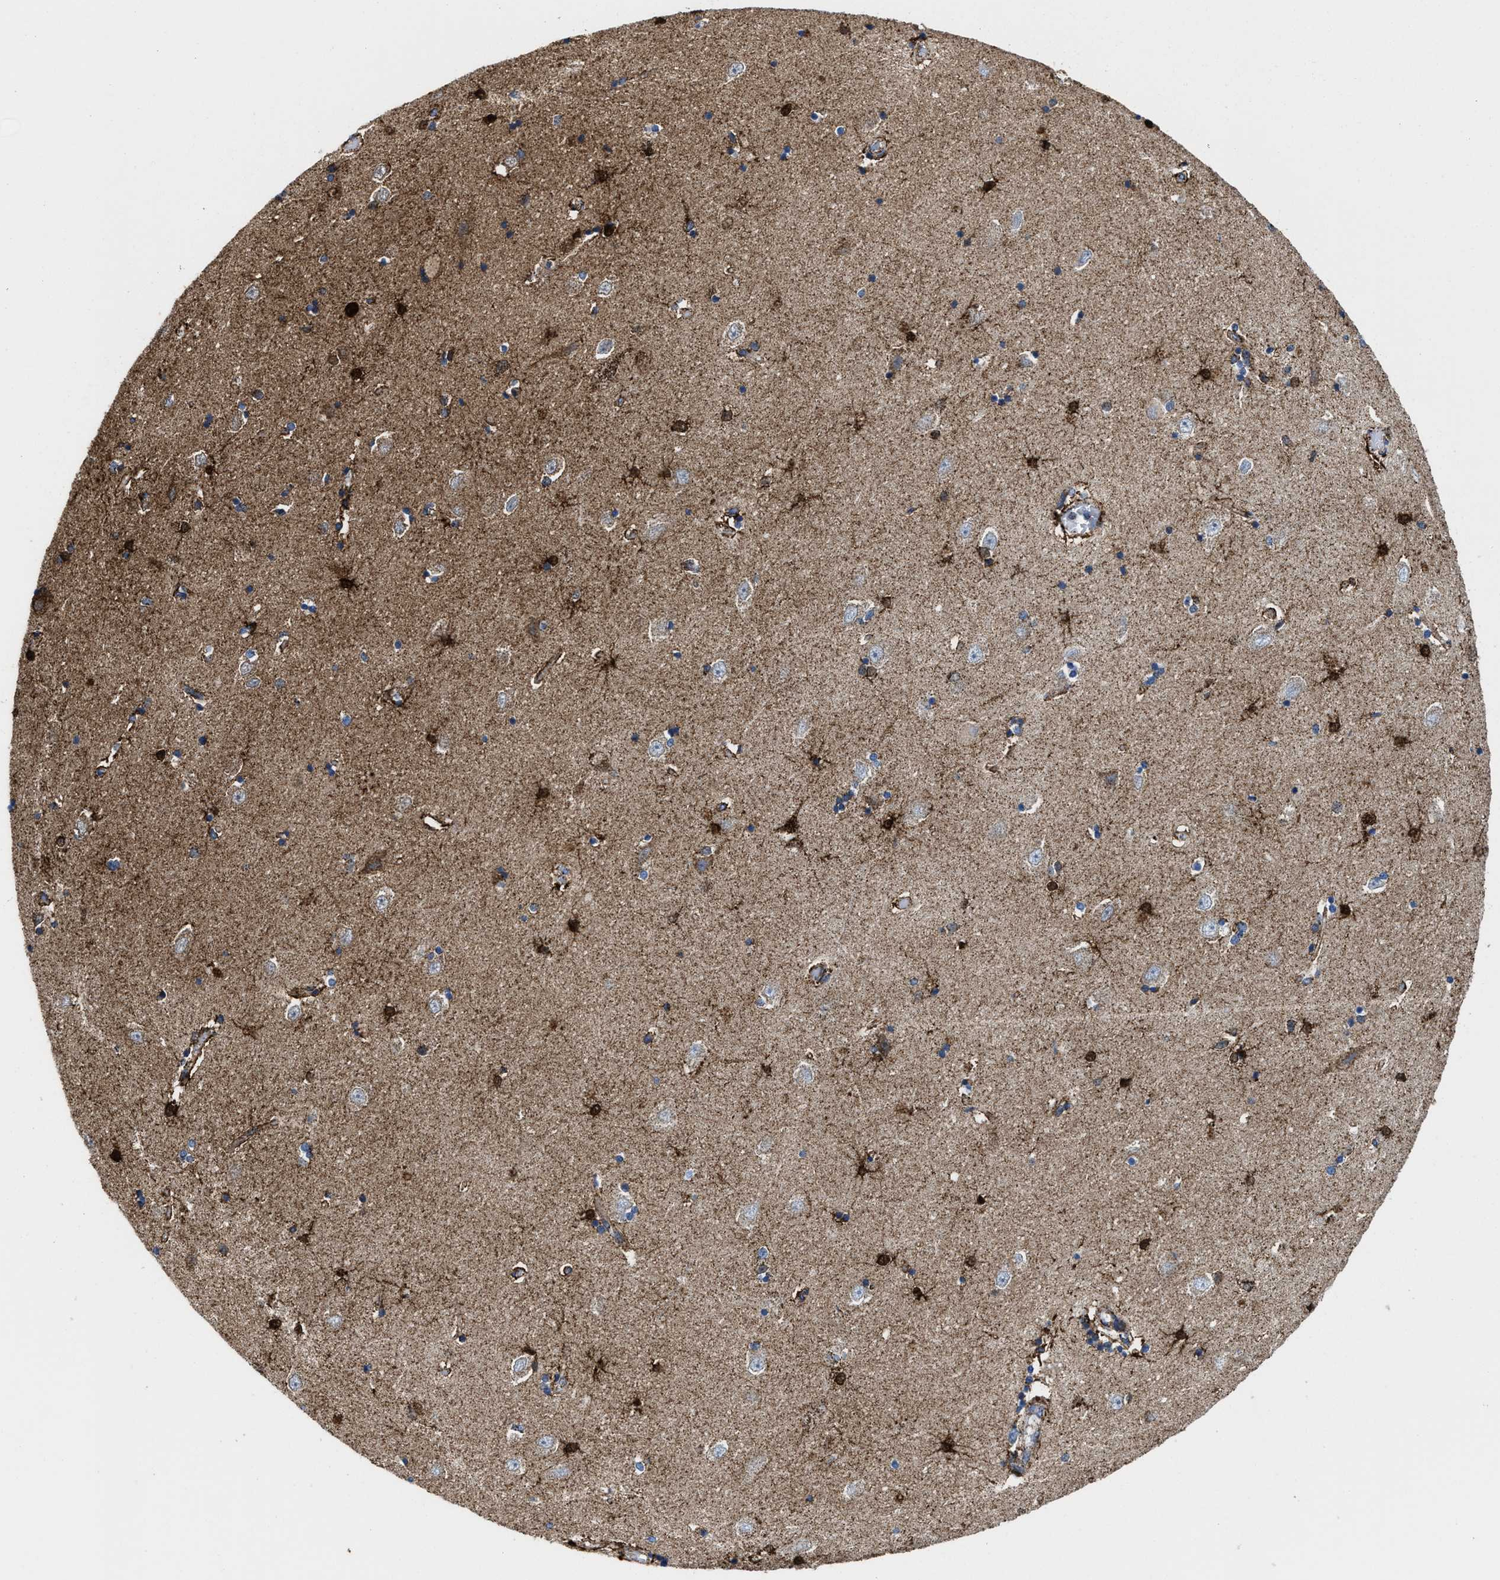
{"staining": {"intensity": "strong", "quantity": "<25%", "location": "cytoplasmic/membranous,nuclear"}, "tissue": "hippocampus", "cell_type": "Glial cells", "image_type": "normal", "snomed": [{"axis": "morphology", "description": "Normal tissue, NOS"}, {"axis": "topography", "description": "Hippocampus"}], "caption": "The micrograph demonstrates a brown stain indicating the presence of a protein in the cytoplasmic/membranous,nuclear of glial cells in hippocampus. (Brightfield microscopy of DAB IHC at high magnification).", "gene": "ALDH1B1", "patient": {"sex": "male", "age": 45}}